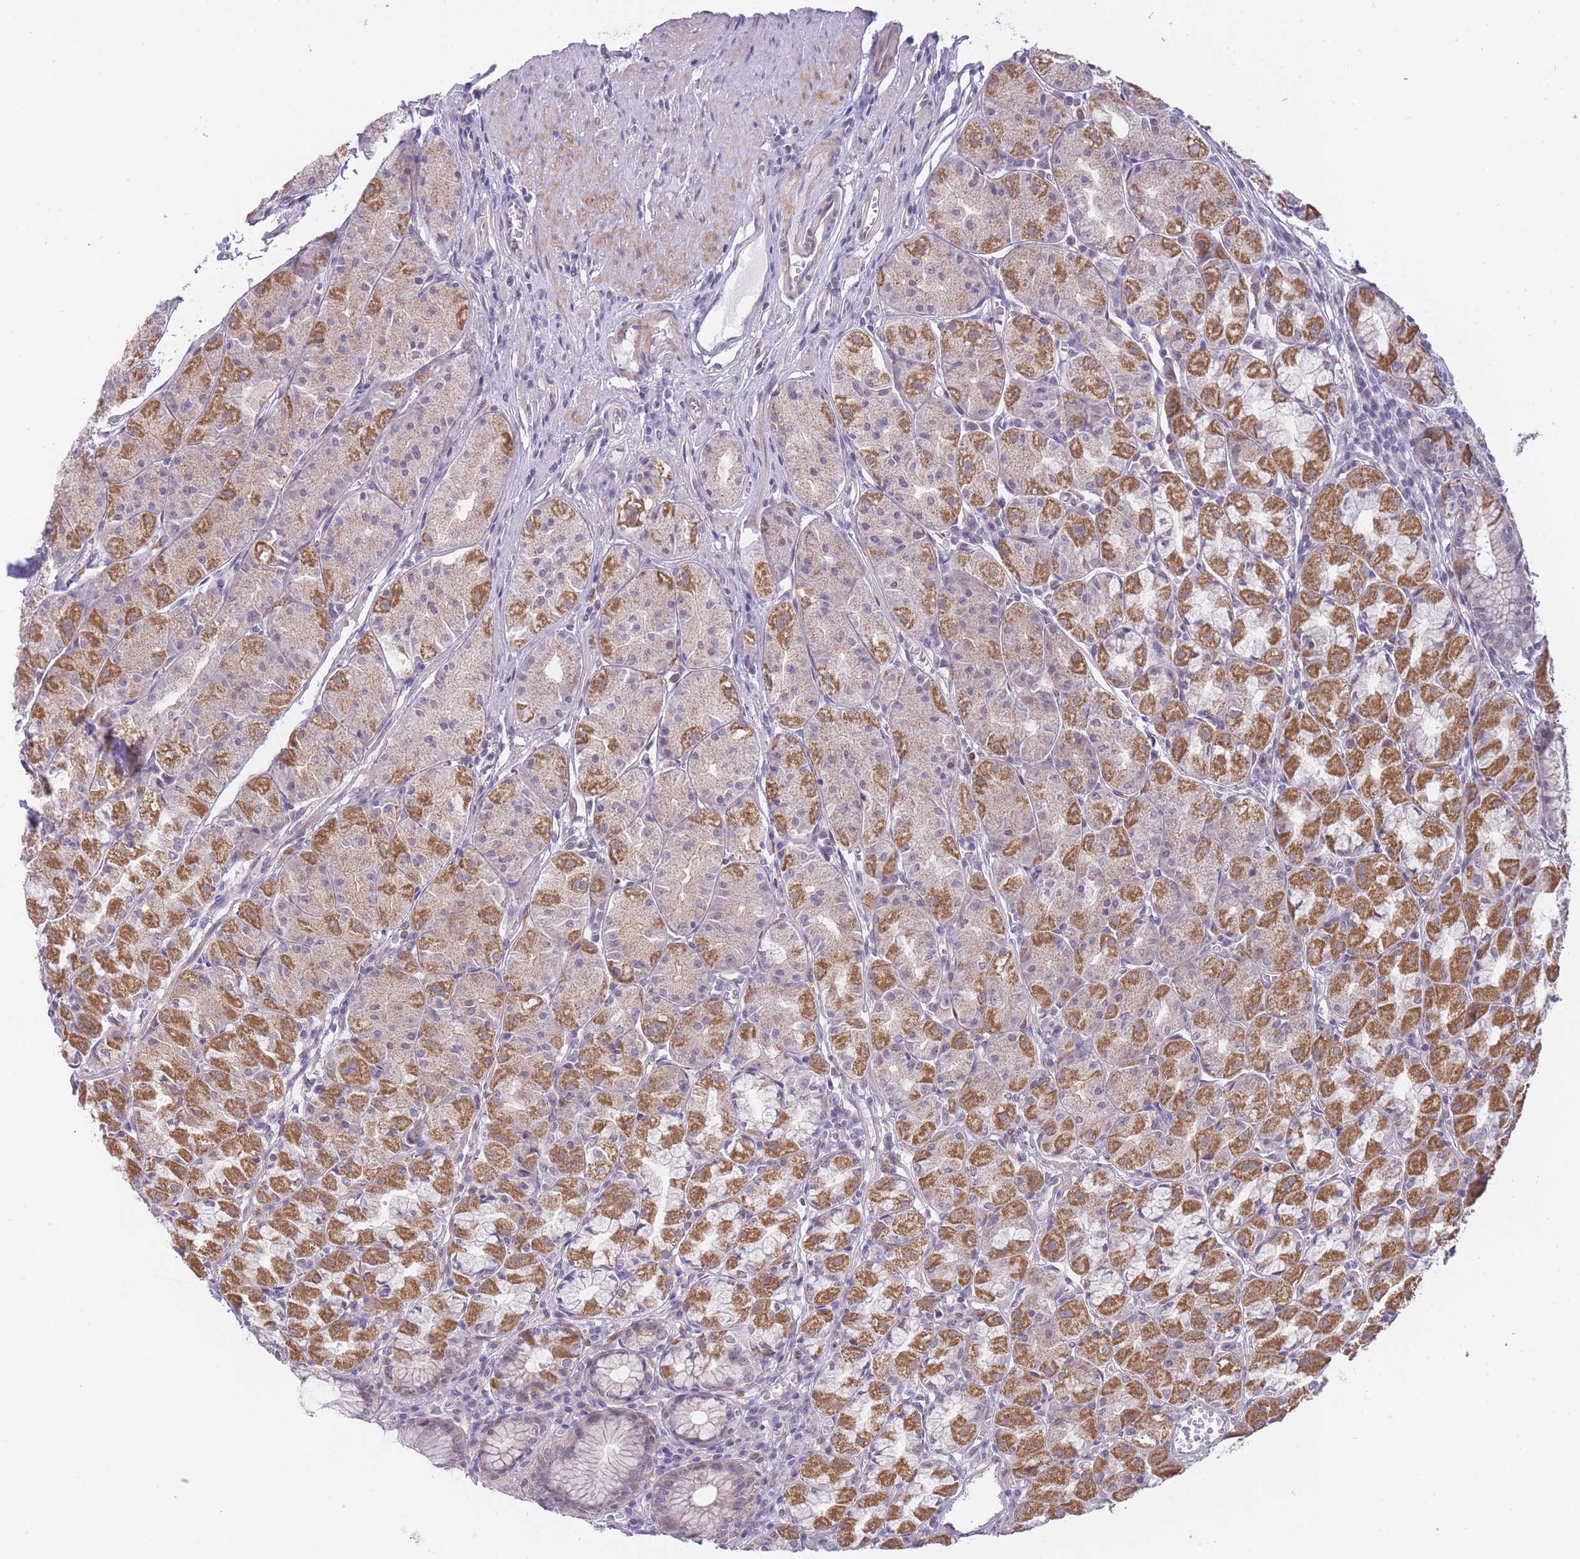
{"staining": {"intensity": "moderate", "quantity": "25%-75%", "location": "cytoplasmic/membranous"}, "tissue": "stomach", "cell_type": "Glandular cells", "image_type": "normal", "snomed": [{"axis": "morphology", "description": "Normal tissue, NOS"}, {"axis": "topography", "description": "Stomach"}], "caption": "This is a micrograph of immunohistochemistry (IHC) staining of unremarkable stomach, which shows moderate positivity in the cytoplasmic/membranous of glandular cells.", "gene": "CTBP1", "patient": {"sex": "male", "age": 55}}